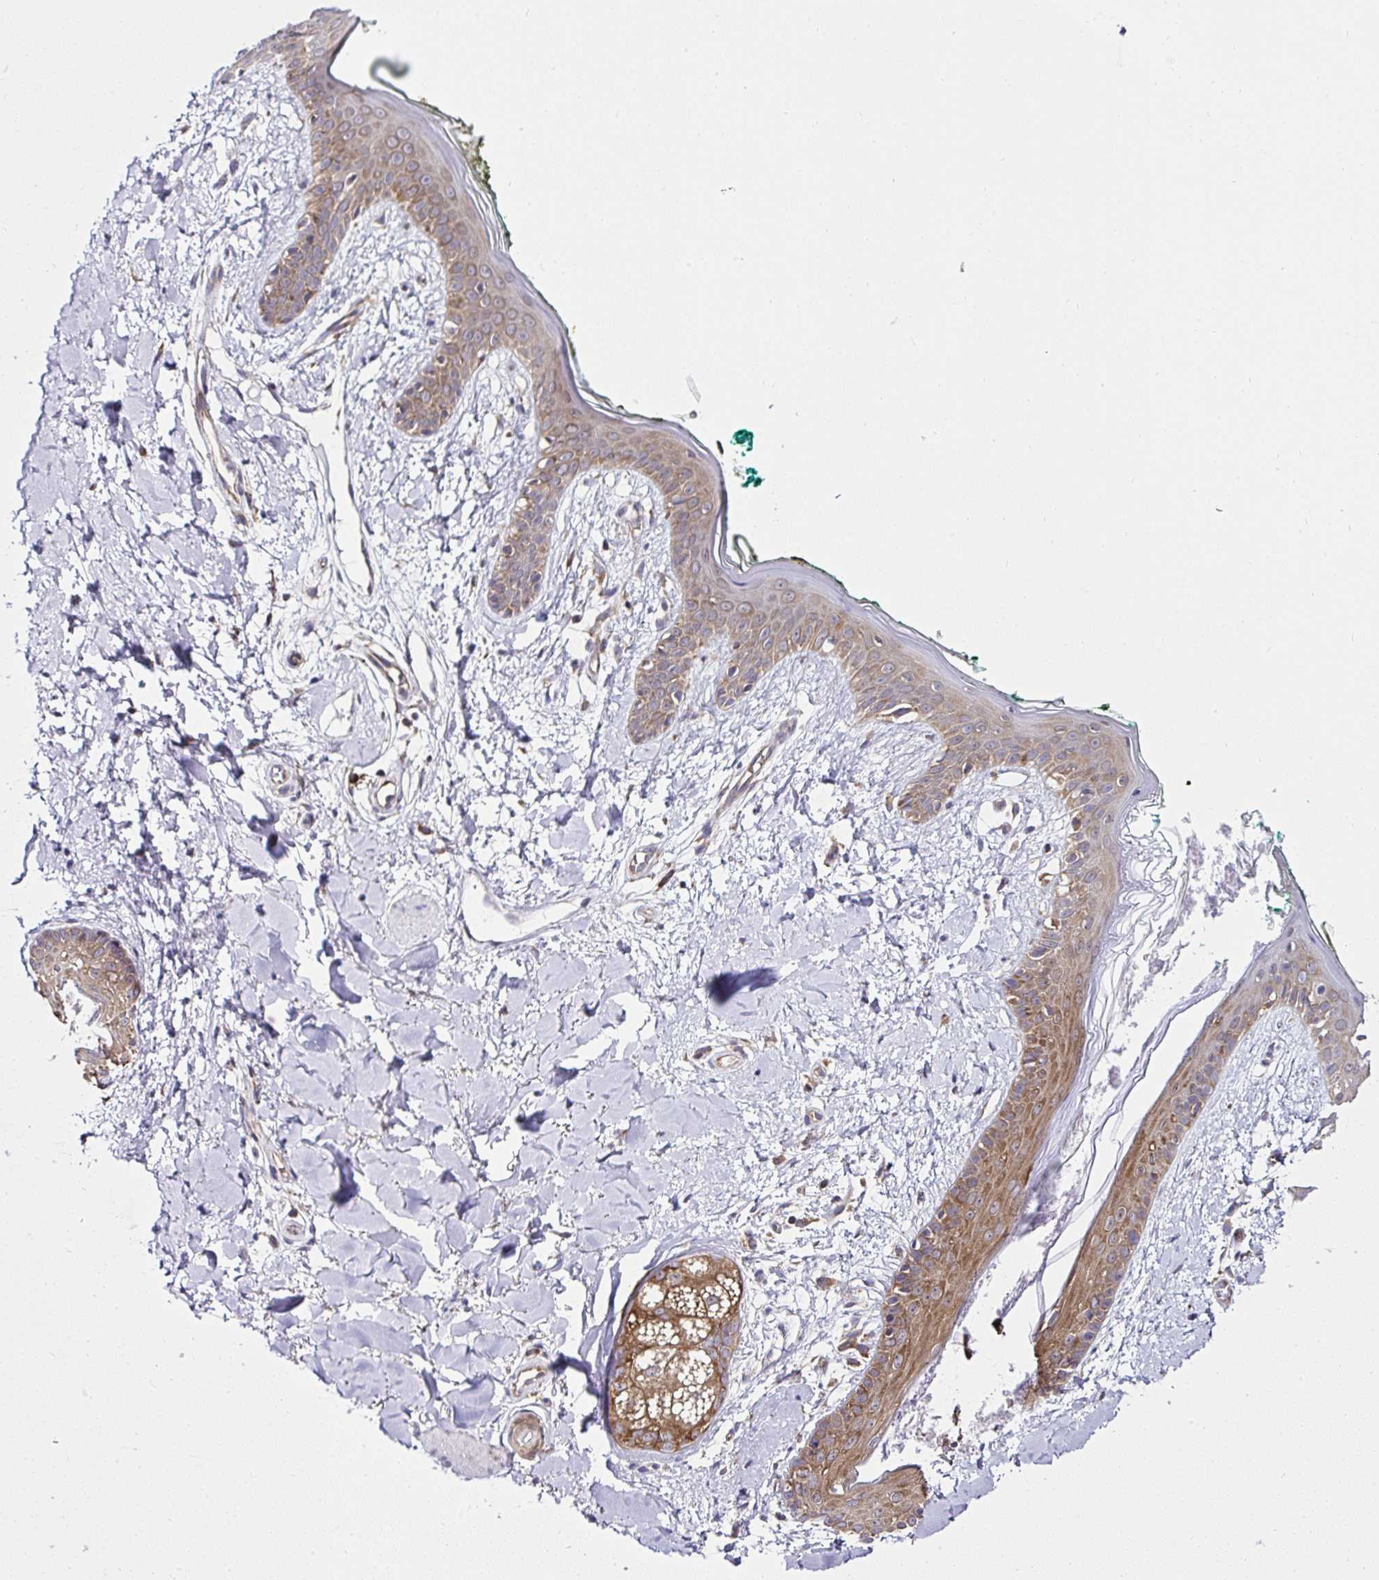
{"staining": {"intensity": "moderate", "quantity": ">75%", "location": "cytoplasmic/membranous"}, "tissue": "skin", "cell_type": "Fibroblasts", "image_type": "normal", "snomed": [{"axis": "morphology", "description": "Normal tissue, NOS"}, {"axis": "topography", "description": "Skin"}], "caption": "Immunohistochemical staining of unremarkable human skin exhibits medium levels of moderate cytoplasmic/membranous staining in approximately >75% of fibroblasts.", "gene": "RPS7", "patient": {"sex": "female", "age": 34}}